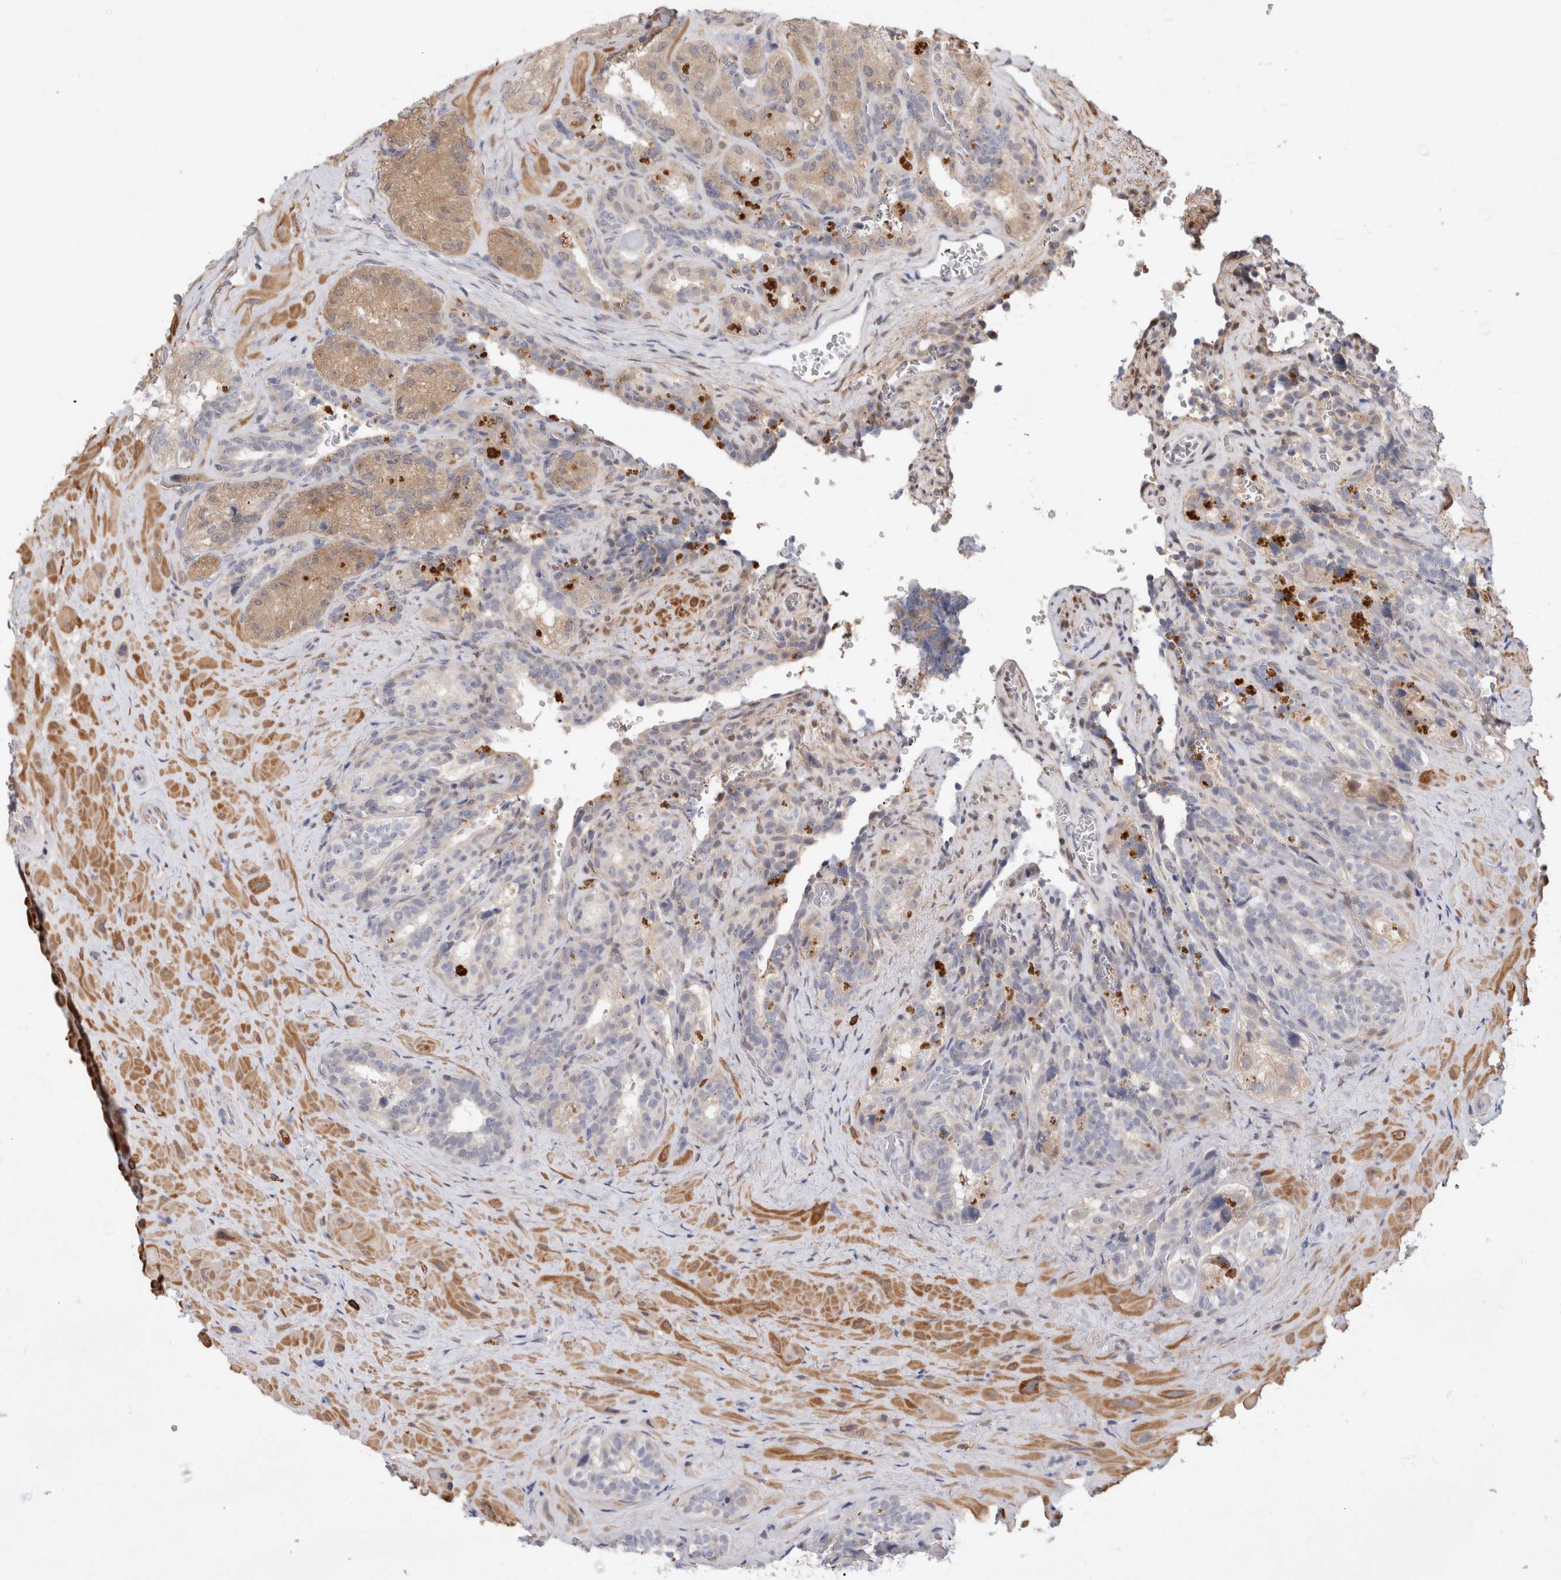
{"staining": {"intensity": "weak", "quantity": "<25%", "location": "cytoplasmic/membranous"}, "tissue": "seminal vesicle", "cell_type": "Glandular cells", "image_type": "normal", "snomed": [{"axis": "morphology", "description": "Normal tissue, NOS"}, {"axis": "topography", "description": "Prostate"}, {"axis": "topography", "description": "Seminal veicle"}], "caption": "High power microscopy image of an immunohistochemistry image of normal seminal vesicle, revealing no significant expression in glandular cells.", "gene": "PGM1", "patient": {"sex": "male", "age": 67}}